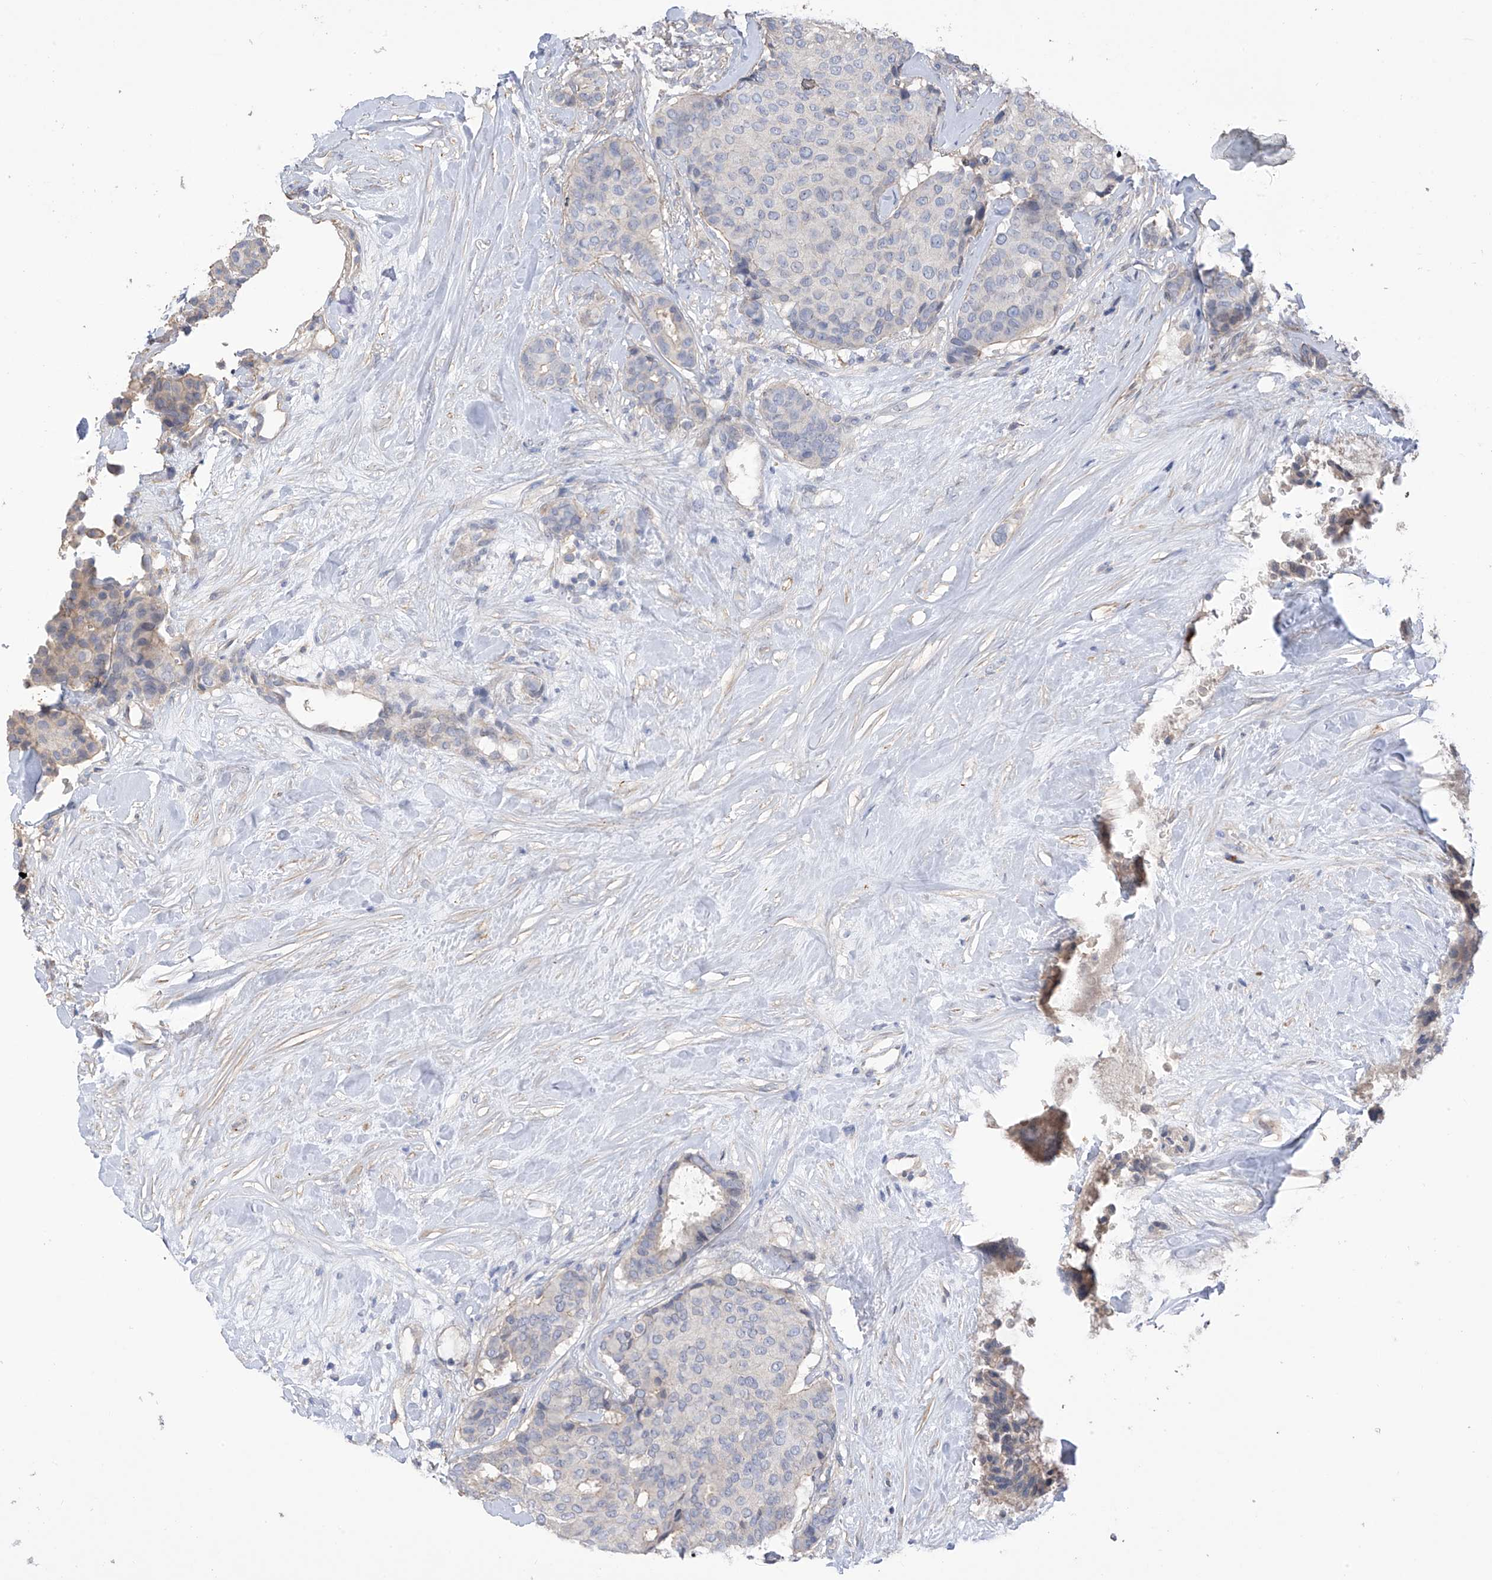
{"staining": {"intensity": "negative", "quantity": "none", "location": "none"}, "tissue": "breast cancer", "cell_type": "Tumor cells", "image_type": "cancer", "snomed": [{"axis": "morphology", "description": "Duct carcinoma"}, {"axis": "topography", "description": "Breast"}], "caption": "This image is of breast cancer stained with immunohistochemistry to label a protein in brown with the nuclei are counter-stained blue. There is no expression in tumor cells.", "gene": "SLFN14", "patient": {"sex": "female", "age": 75}}